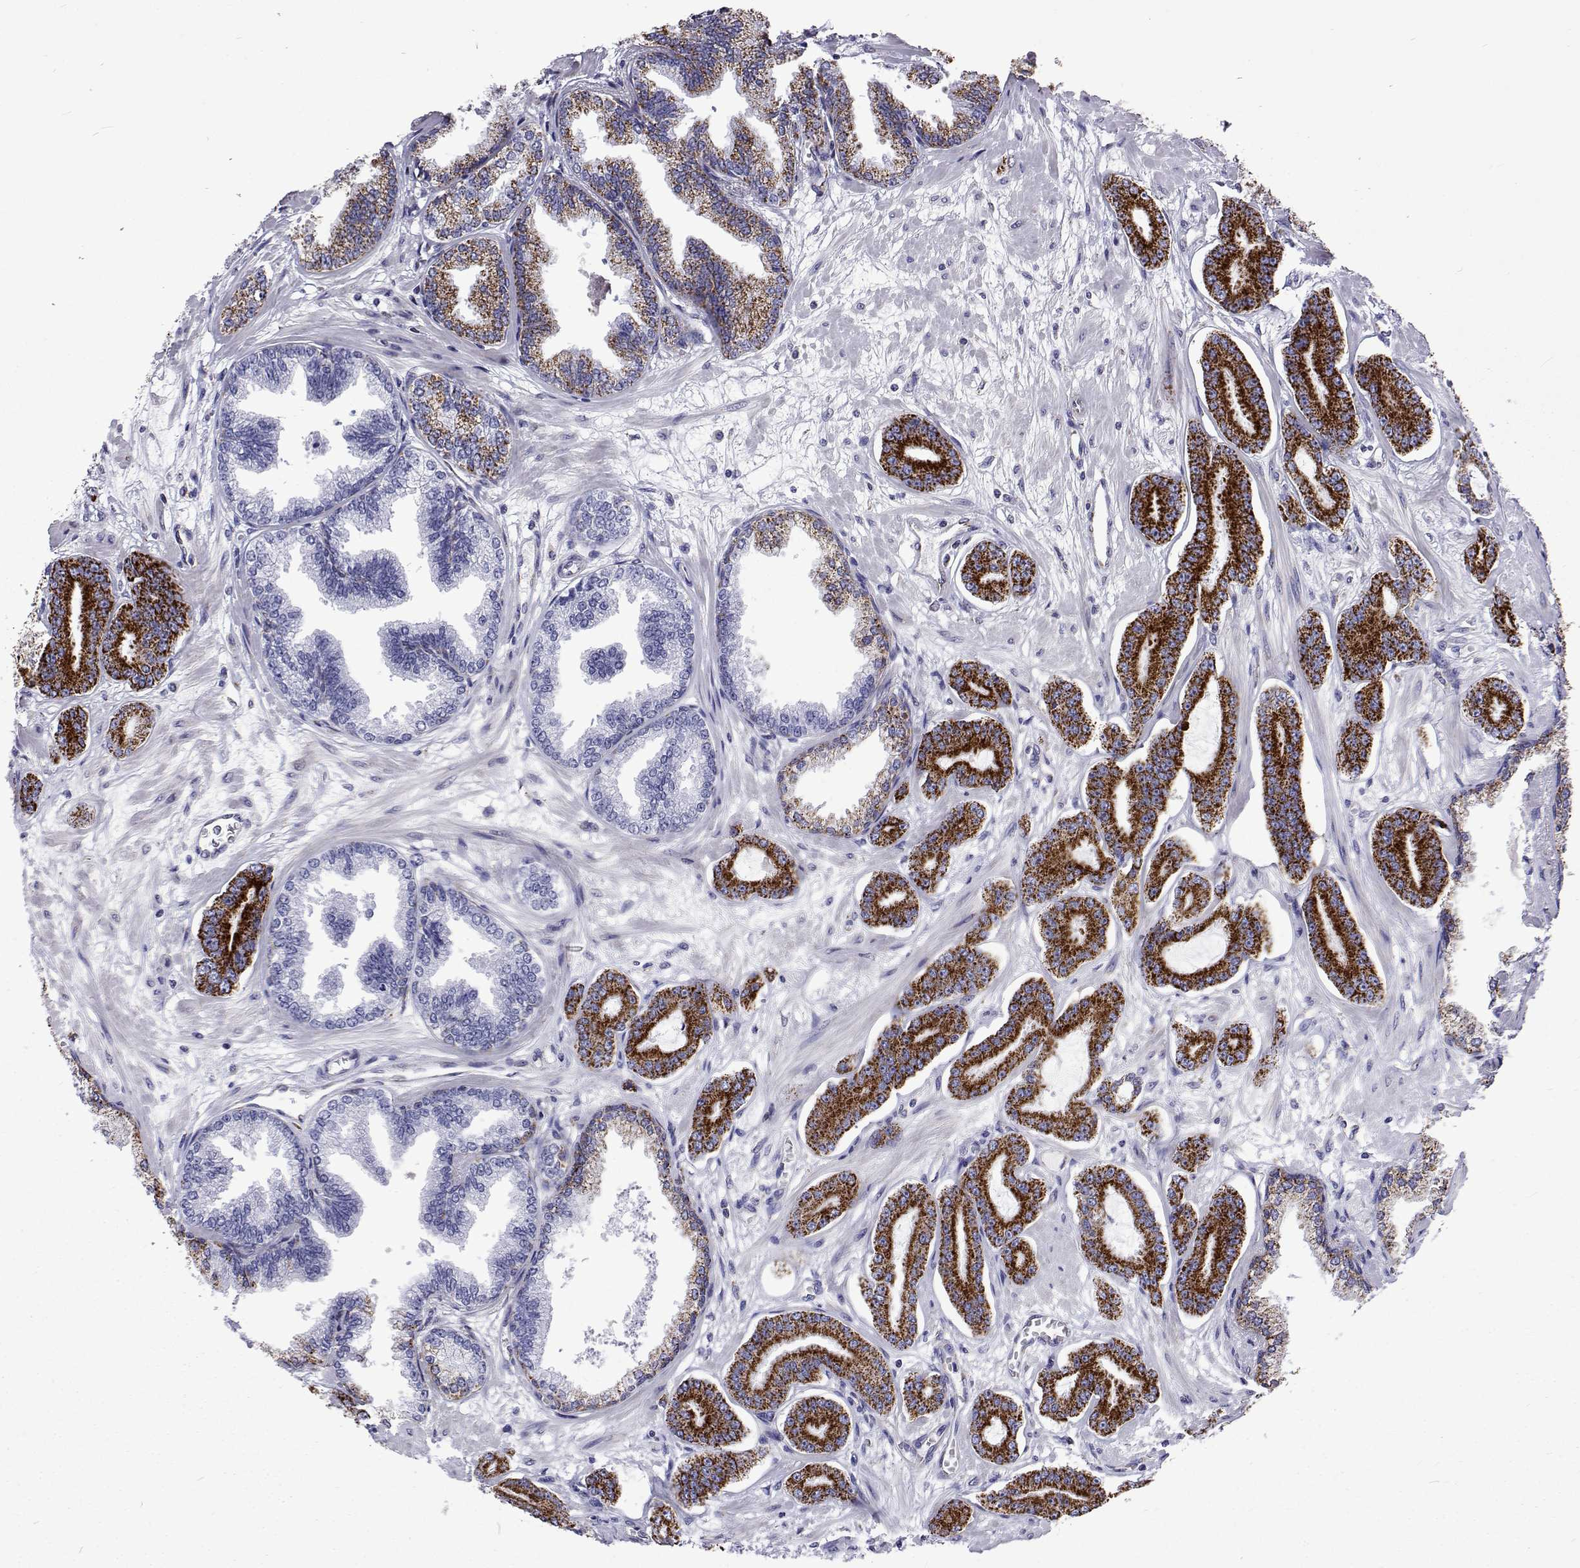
{"staining": {"intensity": "strong", "quantity": ">75%", "location": "cytoplasmic/membranous"}, "tissue": "prostate cancer", "cell_type": "Tumor cells", "image_type": "cancer", "snomed": [{"axis": "morphology", "description": "Adenocarcinoma, Low grade"}, {"axis": "topography", "description": "Prostate"}], "caption": "High-power microscopy captured an immunohistochemistry (IHC) photomicrograph of prostate cancer, revealing strong cytoplasmic/membranous expression in about >75% of tumor cells. The staining is performed using DAB brown chromogen to label protein expression. The nuclei are counter-stained blue using hematoxylin.", "gene": "MCCC2", "patient": {"sex": "male", "age": 64}}